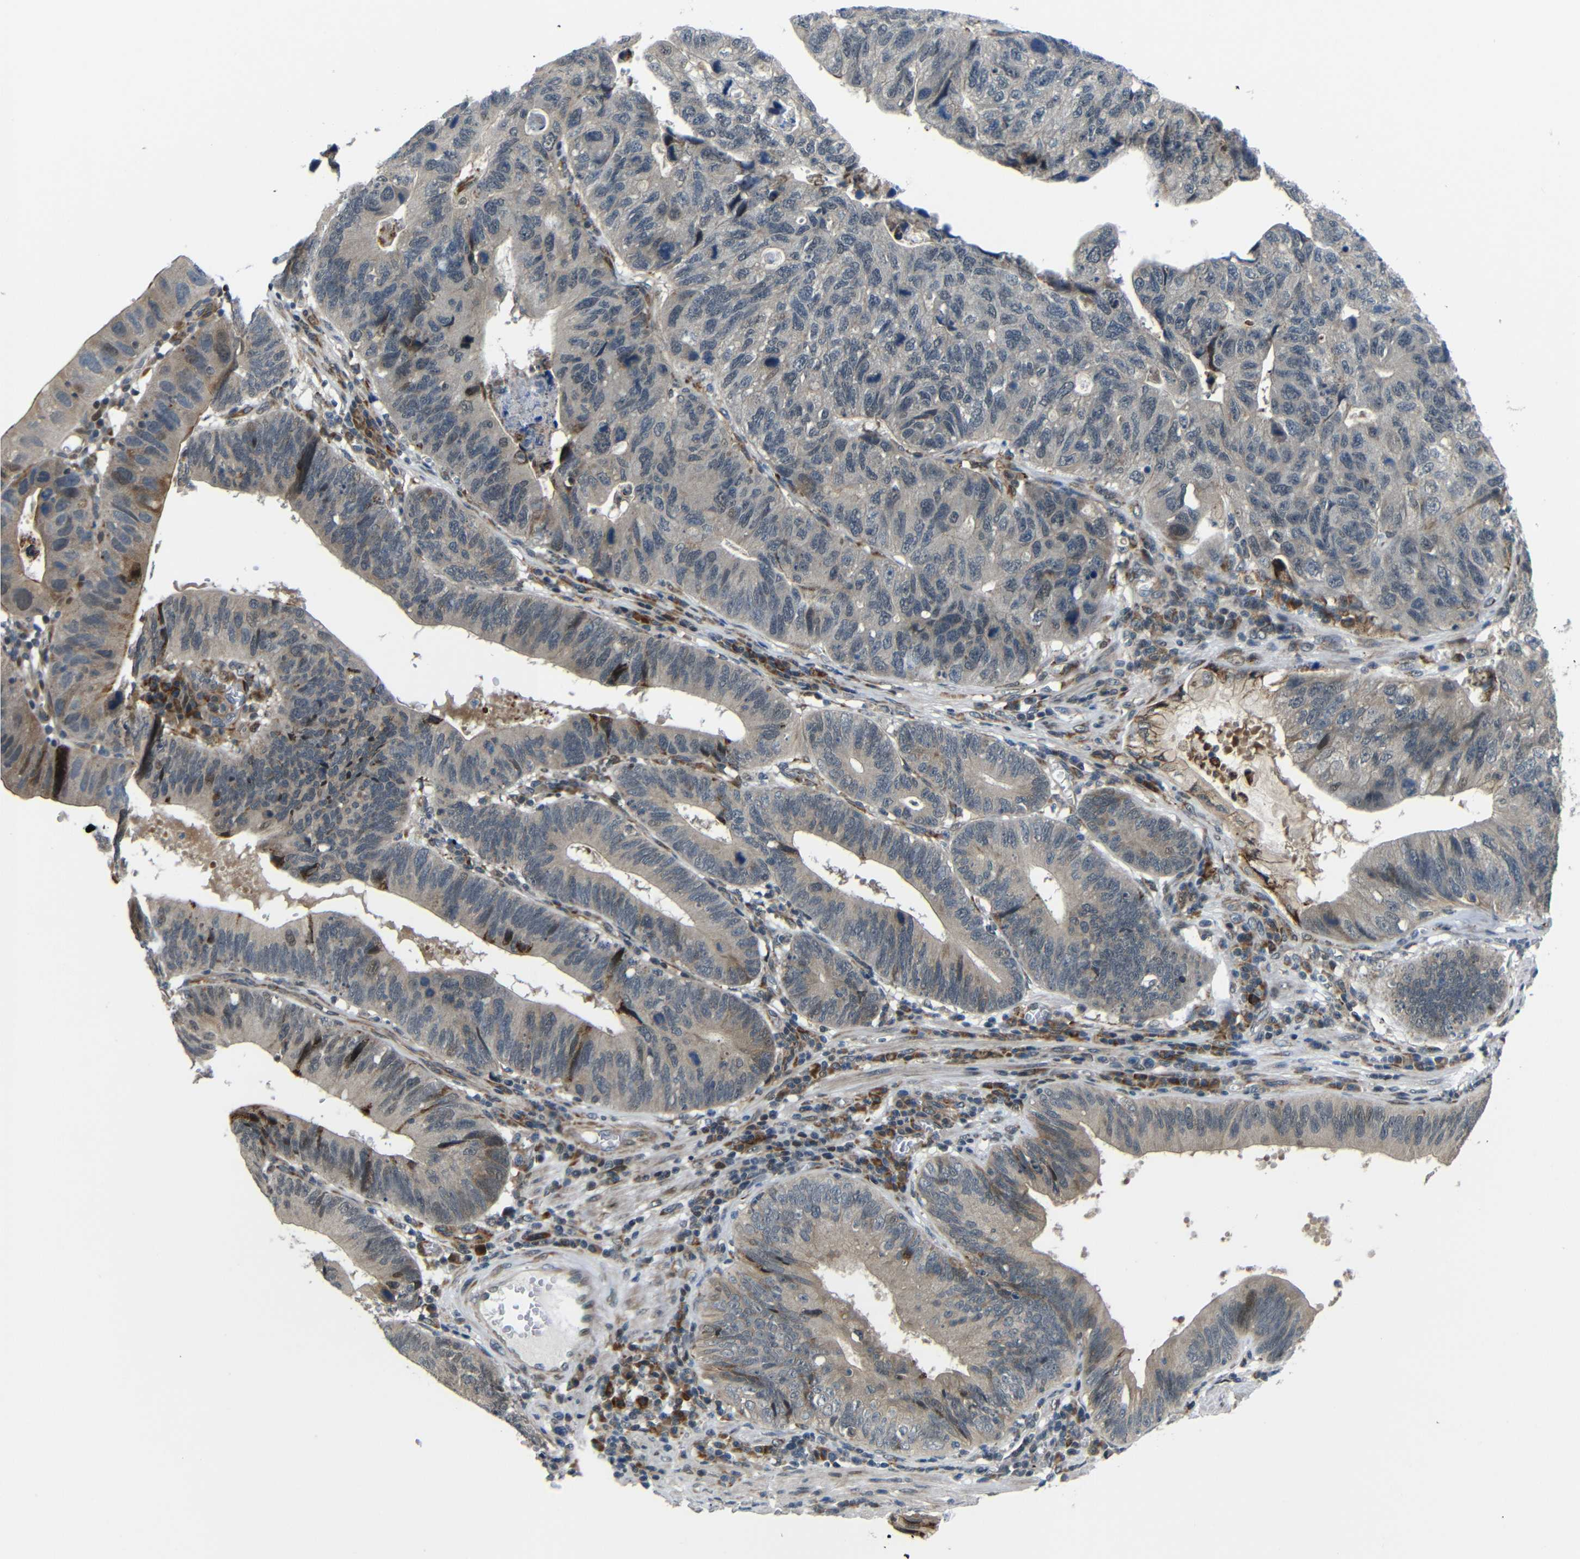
{"staining": {"intensity": "moderate", "quantity": "25%-75%", "location": "cytoplasmic/membranous,nuclear"}, "tissue": "stomach cancer", "cell_type": "Tumor cells", "image_type": "cancer", "snomed": [{"axis": "morphology", "description": "Adenocarcinoma, NOS"}, {"axis": "topography", "description": "Stomach"}], "caption": "Immunohistochemistry micrograph of neoplastic tissue: human stomach cancer stained using IHC demonstrates medium levels of moderate protein expression localized specifically in the cytoplasmic/membranous and nuclear of tumor cells, appearing as a cytoplasmic/membranous and nuclear brown color.", "gene": "SYDE1", "patient": {"sex": "male", "age": 59}}